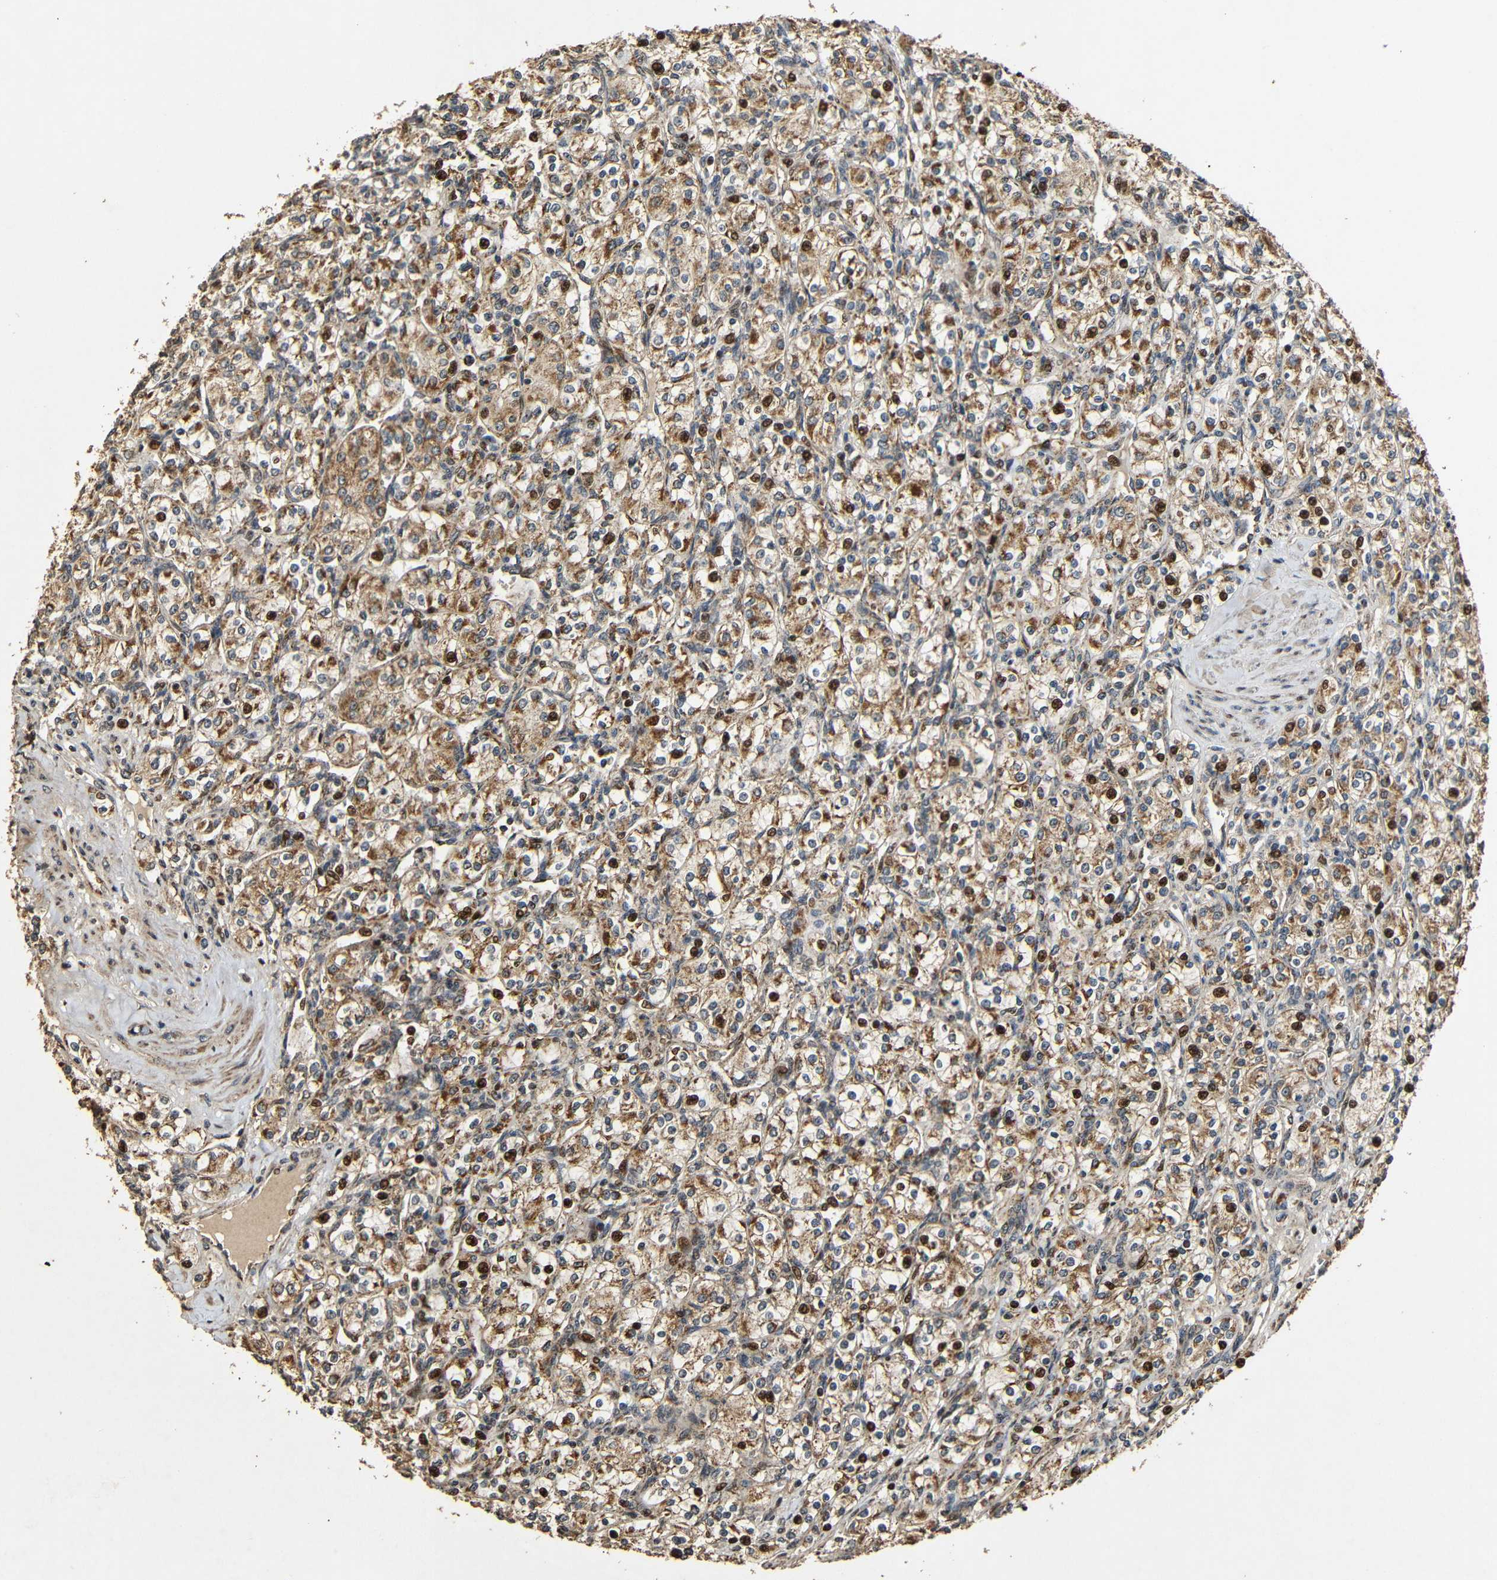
{"staining": {"intensity": "moderate", "quantity": ">75%", "location": "cytoplasmic/membranous,nuclear"}, "tissue": "renal cancer", "cell_type": "Tumor cells", "image_type": "cancer", "snomed": [{"axis": "morphology", "description": "Adenocarcinoma, NOS"}, {"axis": "topography", "description": "Kidney"}], "caption": "Immunohistochemistry staining of renal cancer, which shows medium levels of moderate cytoplasmic/membranous and nuclear positivity in about >75% of tumor cells indicating moderate cytoplasmic/membranous and nuclear protein expression. The staining was performed using DAB (3,3'-diaminobenzidine) (brown) for protein detection and nuclei were counterstained in hematoxylin (blue).", "gene": "KAZALD1", "patient": {"sex": "male", "age": 77}}